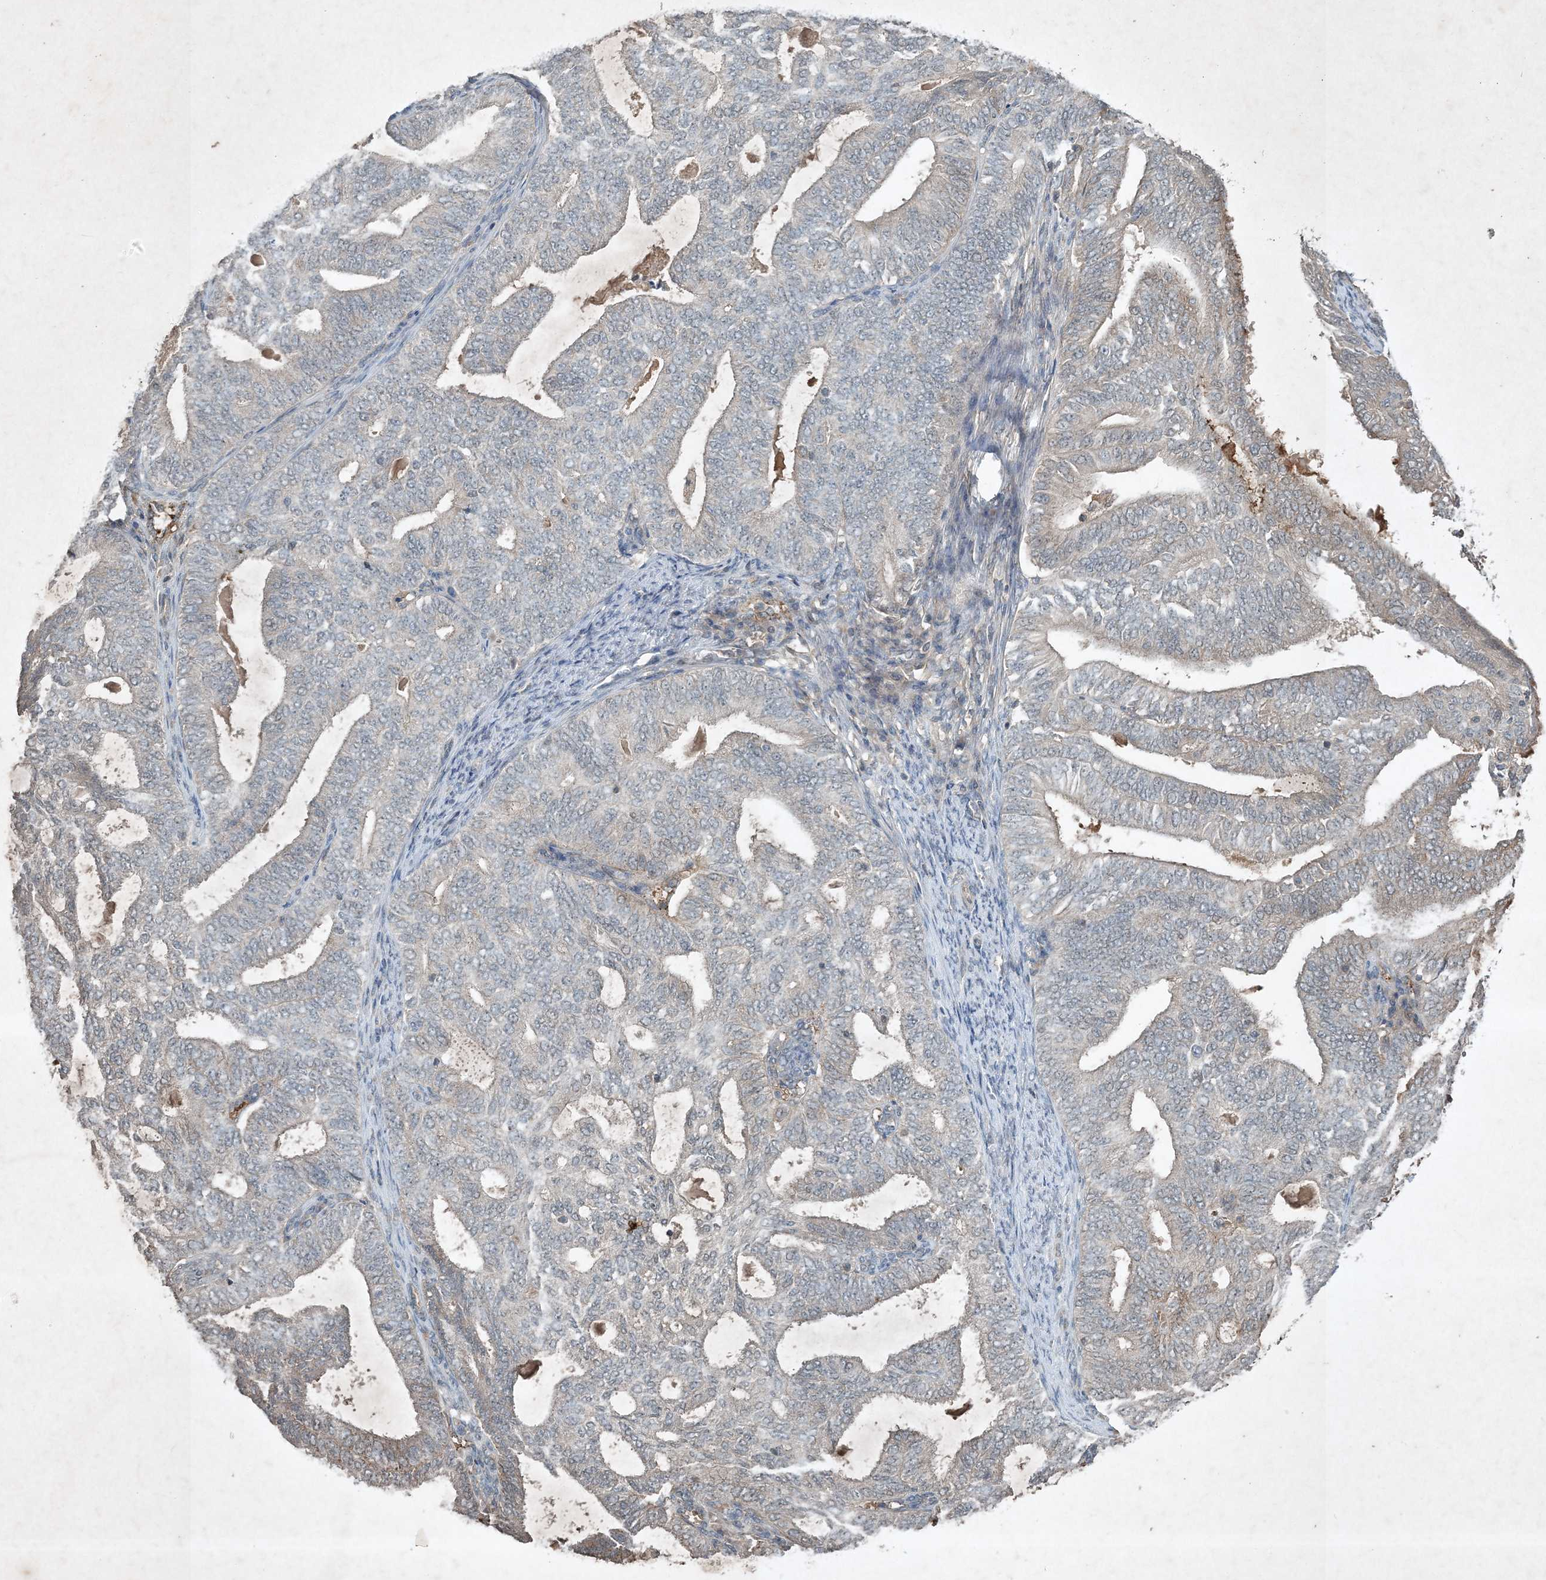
{"staining": {"intensity": "negative", "quantity": "none", "location": "none"}, "tissue": "endometrial cancer", "cell_type": "Tumor cells", "image_type": "cancer", "snomed": [{"axis": "morphology", "description": "Adenocarcinoma, NOS"}, {"axis": "topography", "description": "Endometrium"}], "caption": "DAB (3,3'-diaminobenzidine) immunohistochemical staining of human endometrial adenocarcinoma reveals no significant expression in tumor cells.", "gene": "TNFAIP6", "patient": {"sex": "female", "age": 58}}